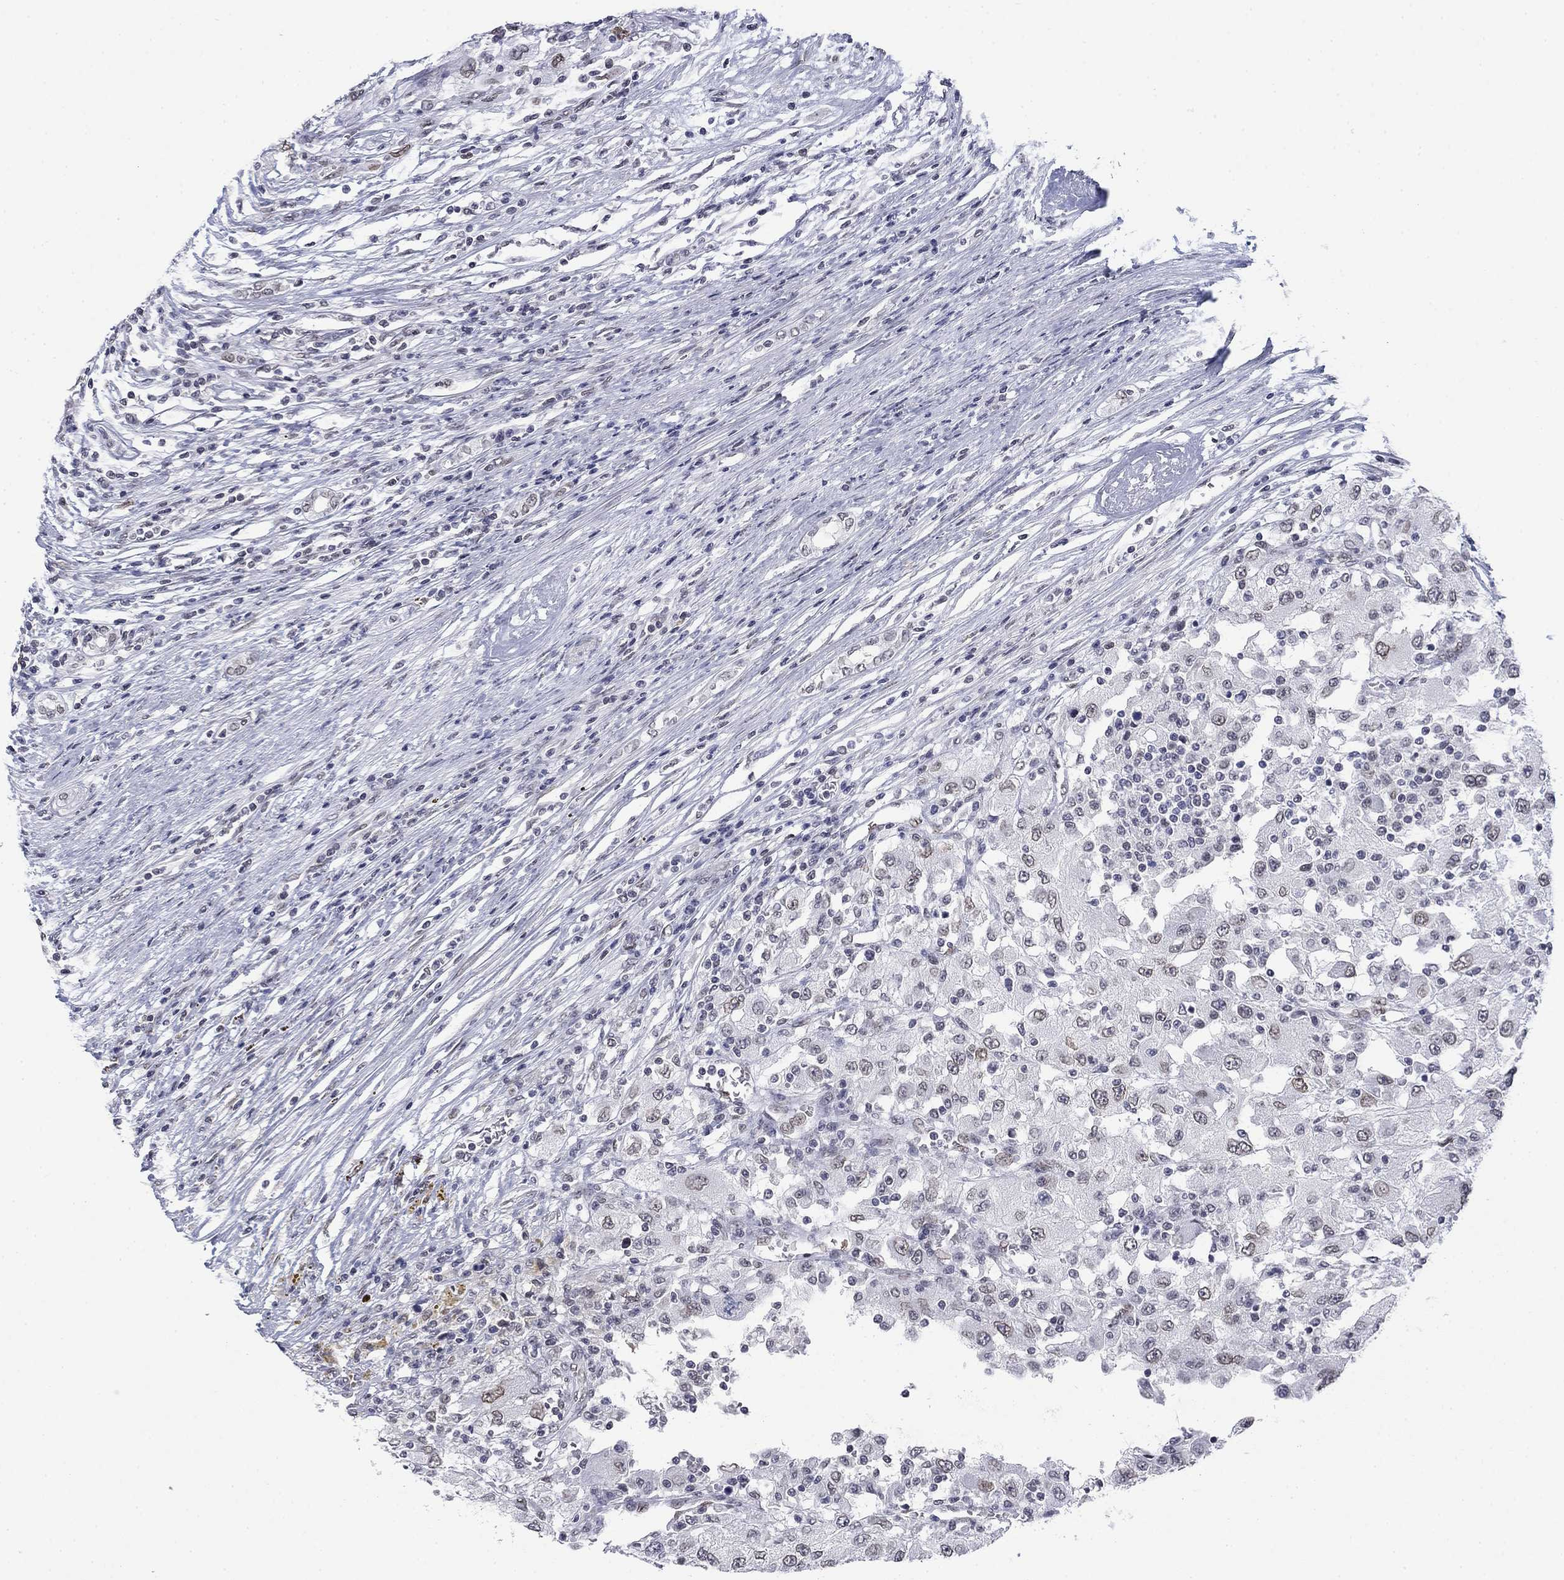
{"staining": {"intensity": "moderate", "quantity": "<25%", "location": "cytoplasmic/membranous,nuclear"}, "tissue": "renal cancer", "cell_type": "Tumor cells", "image_type": "cancer", "snomed": [{"axis": "morphology", "description": "Adenocarcinoma, NOS"}, {"axis": "topography", "description": "Kidney"}], "caption": "Renal cancer stained for a protein displays moderate cytoplasmic/membranous and nuclear positivity in tumor cells.", "gene": "TOR1AIP1", "patient": {"sex": "female", "age": 67}}